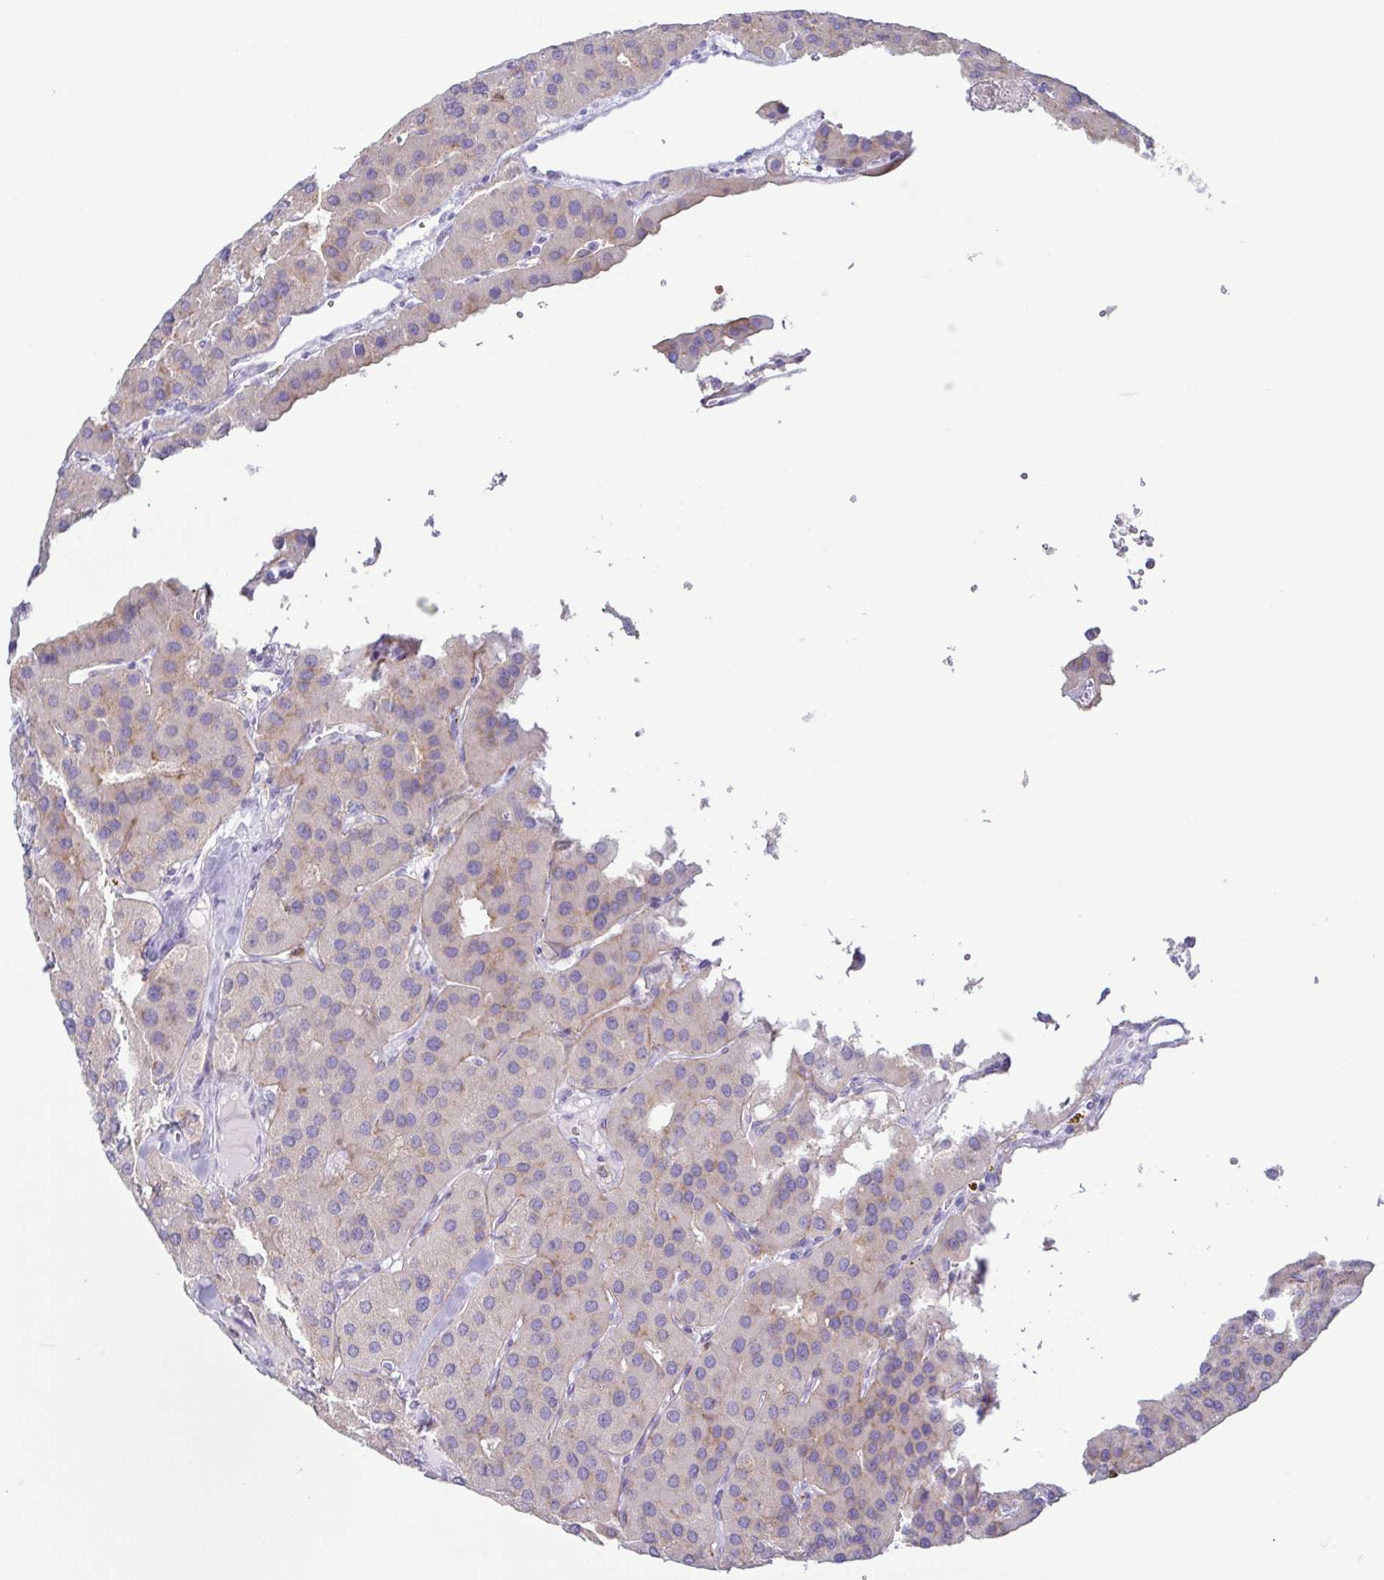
{"staining": {"intensity": "weak", "quantity": "<25%", "location": "cytoplasmic/membranous"}, "tissue": "parathyroid gland", "cell_type": "Glandular cells", "image_type": "normal", "snomed": [{"axis": "morphology", "description": "Normal tissue, NOS"}, {"axis": "morphology", "description": "Adenoma, NOS"}, {"axis": "topography", "description": "Parathyroid gland"}], "caption": "This is an IHC micrograph of normal human parathyroid gland. There is no positivity in glandular cells.", "gene": "ATP6V1G2", "patient": {"sex": "female", "age": 86}}